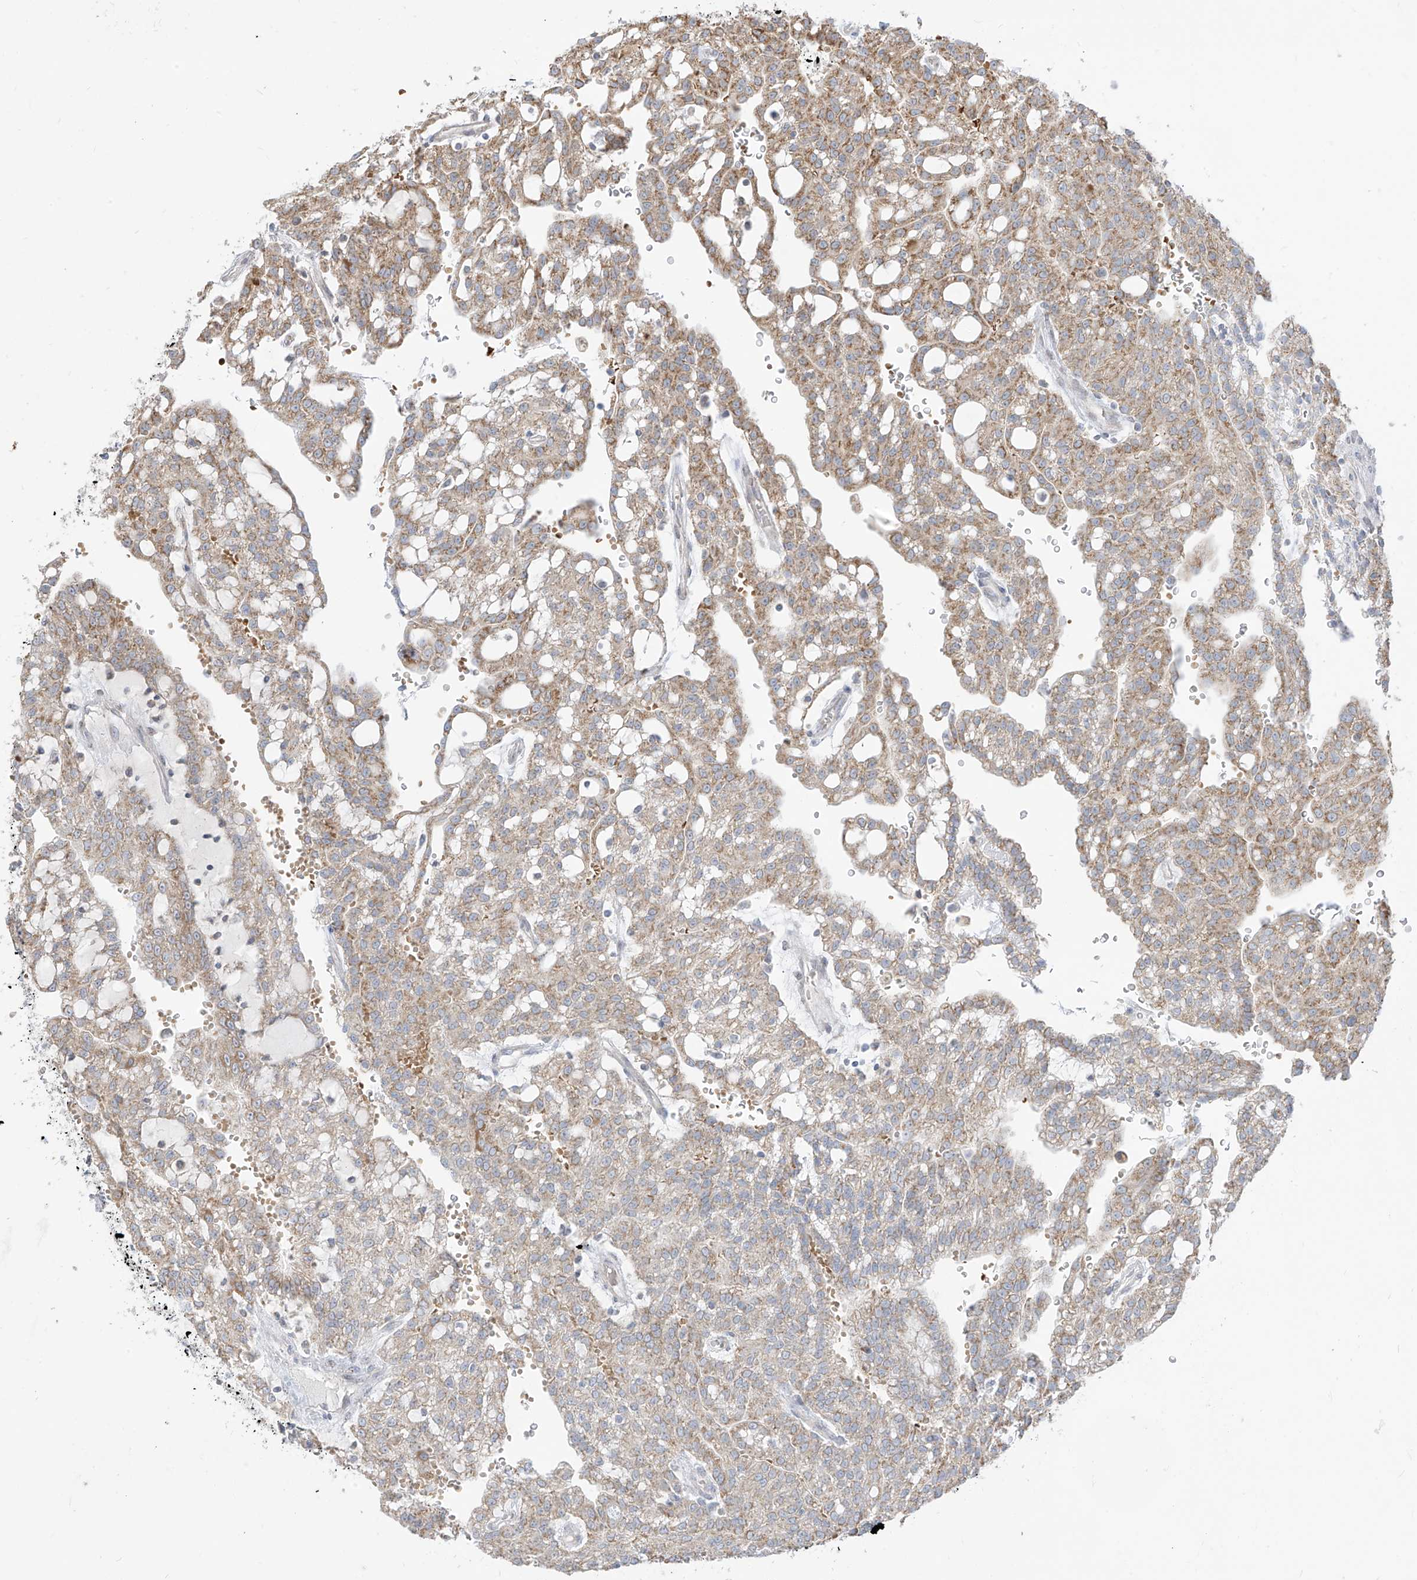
{"staining": {"intensity": "weak", "quantity": "25%-75%", "location": "cytoplasmic/membranous"}, "tissue": "renal cancer", "cell_type": "Tumor cells", "image_type": "cancer", "snomed": [{"axis": "morphology", "description": "Adenocarcinoma, NOS"}, {"axis": "topography", "description": "Kidney"}], "caption": "Immunohistochemistry of human renal cancer displays low levels of weak cytoplasmic/membranous expression in about 25%-75% of tumor cells.", "gene": "ARHGEF40", "patient": {"sex": "male", "age": 63}}